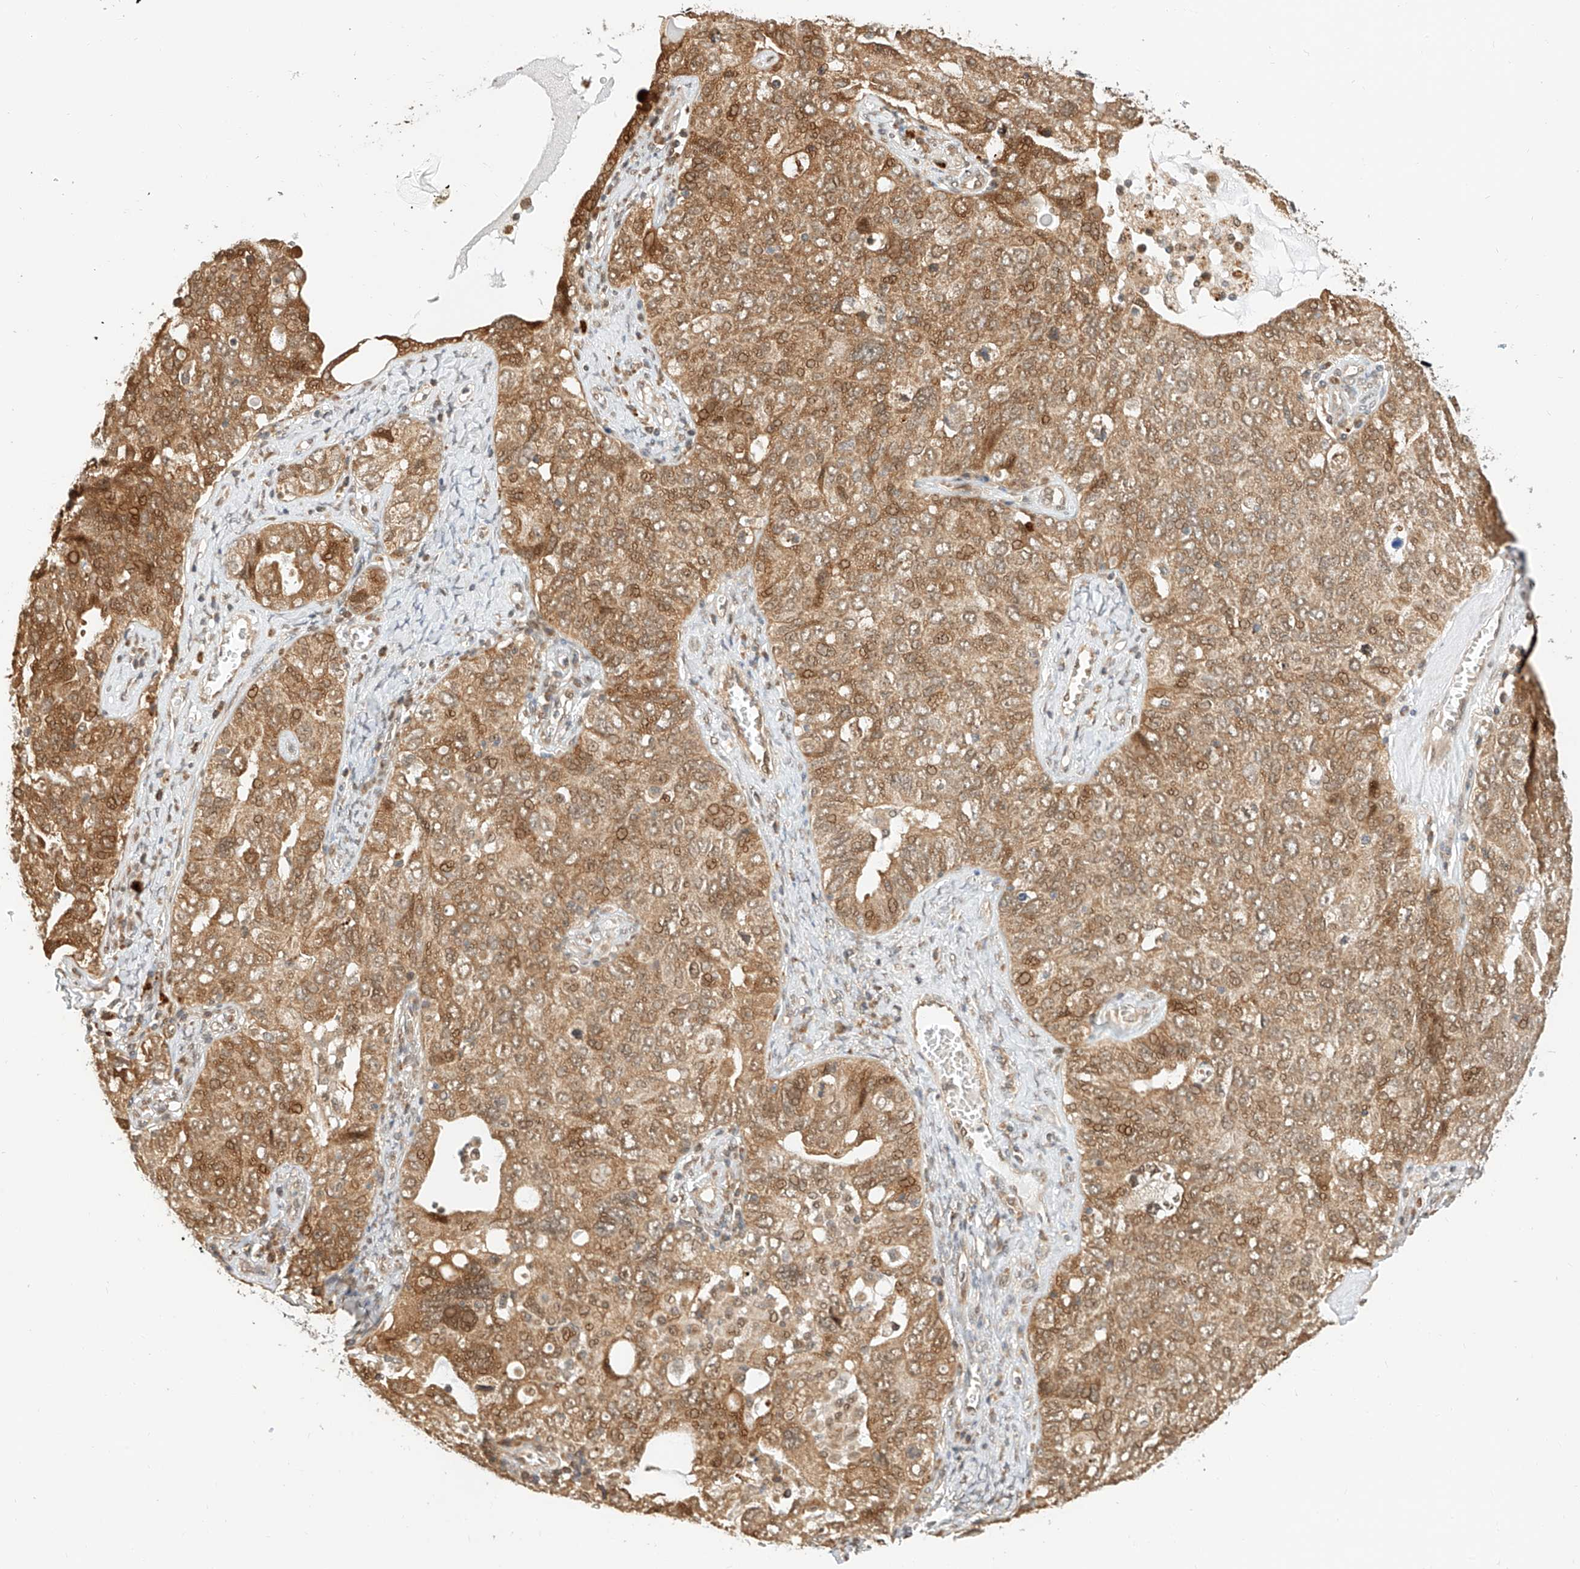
{"staining": {"intensity": "moderate", "quantity": ">75%", "location": "cytoplasmic/membranous,nuclear"}, "tissue": "ovarian cancer", "cell_type": "Tumor cells", "image_type": "cancer", "snomed": [{"axis": "morphology", "description": "Carcinoma, endometroid"}, {"axis": "topography", "description": "Ovary"}], "caption": "Immunohistochemical staining of ovarian endometroid carcinoma exhibits medium levels of moderate cytoplasmic/membranous and nuclear staining in about >75% of tumor cells.", "gene": "EIF4H", "patient": {"sex": "female", "age": 62}}